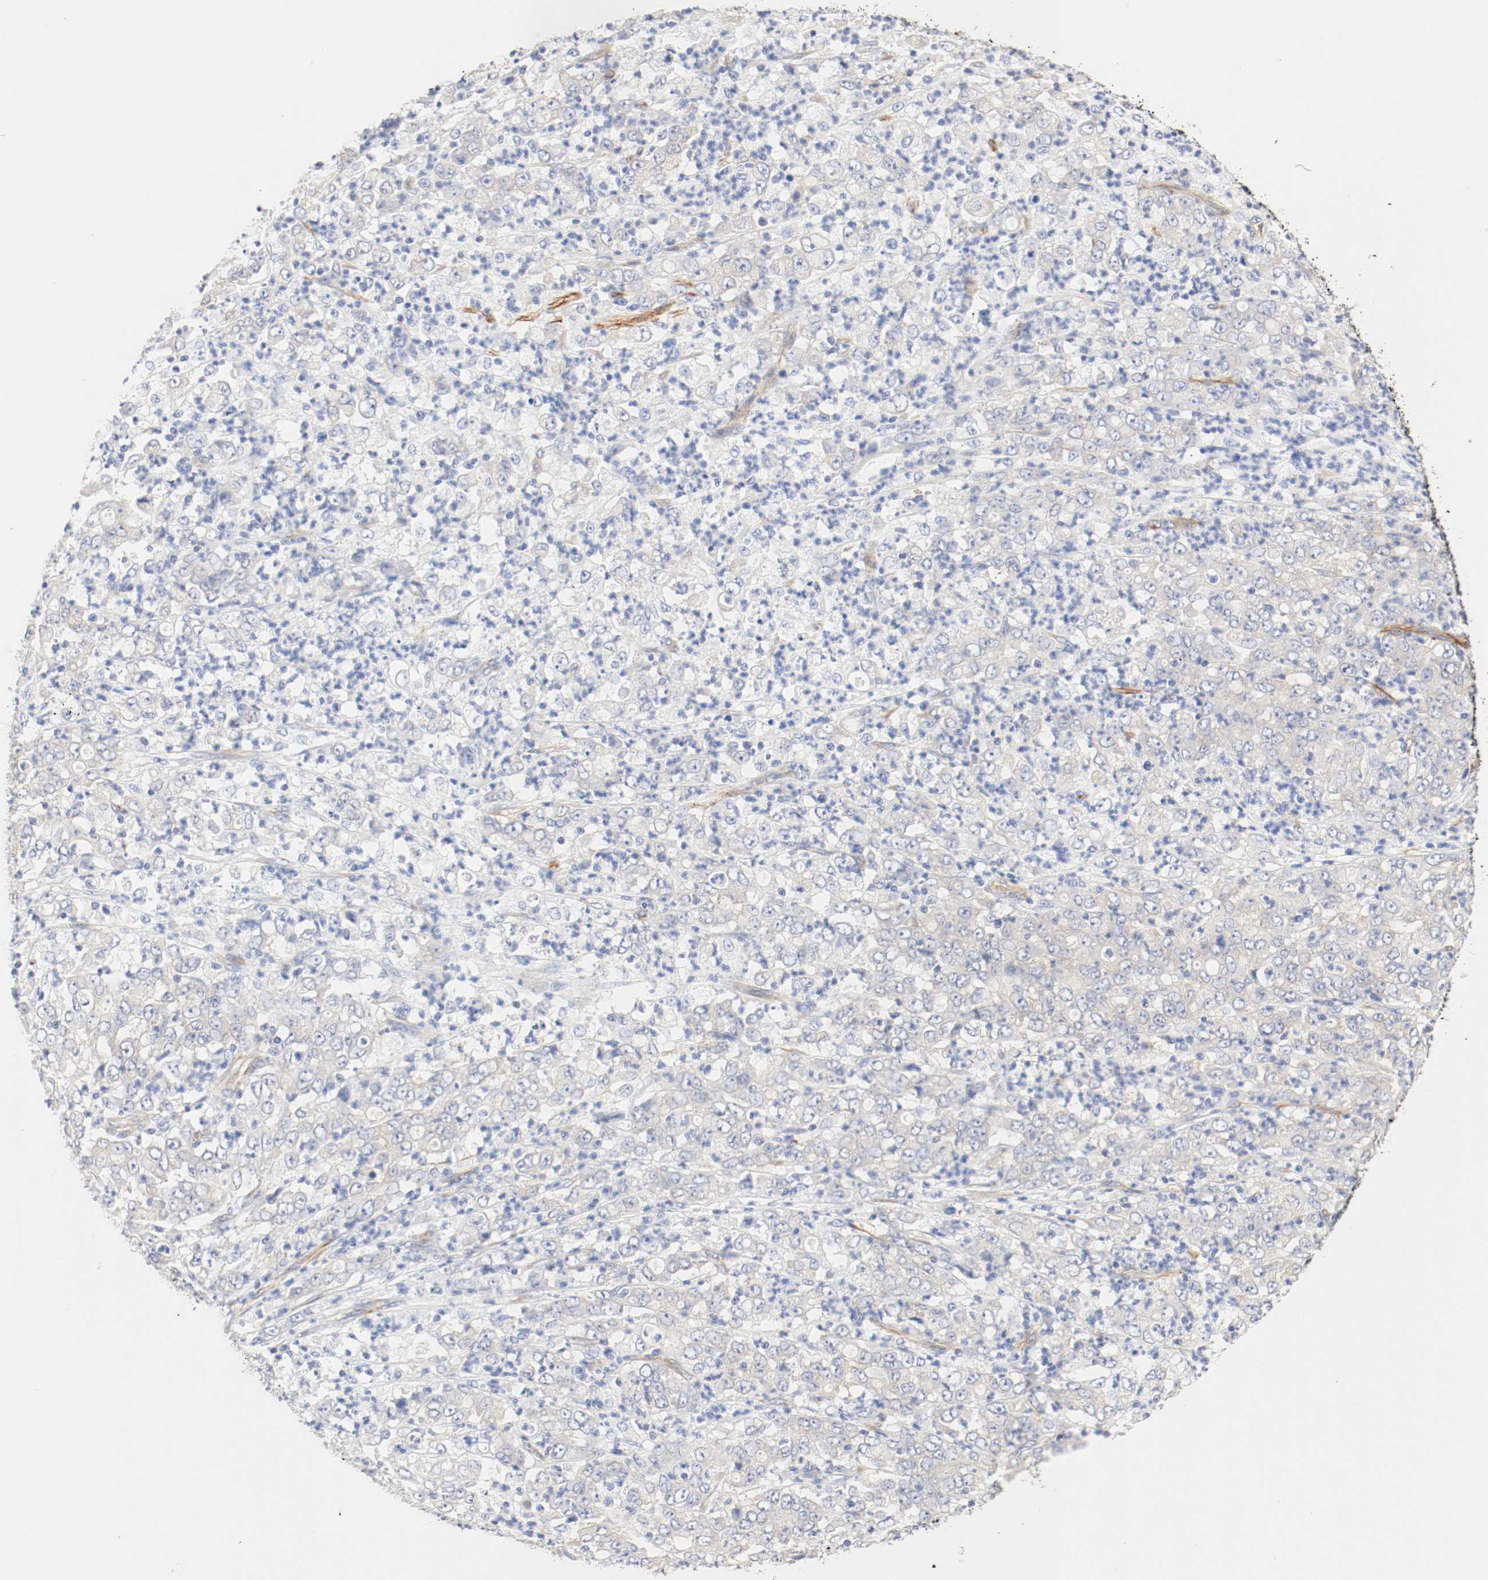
{"staining": {"intensity": "weak", "quantity": "<25%", "location": "cytoplasmic/membranous"}, "tissue": "stomach cancer", "cell_type": "Tumor cells", "image_type": "cancer", "snomed": [{"axis": "morphology", "description": "Adenocarcinoma, NOS"}, {"axis": "topography", "description": "Stomach, lower"}], "caption": "Tumor cells show no significant protein staining in stomach adenocarcinoma.", "gene": "GIT1", "patient": {"sex": "female", "age": 71}}